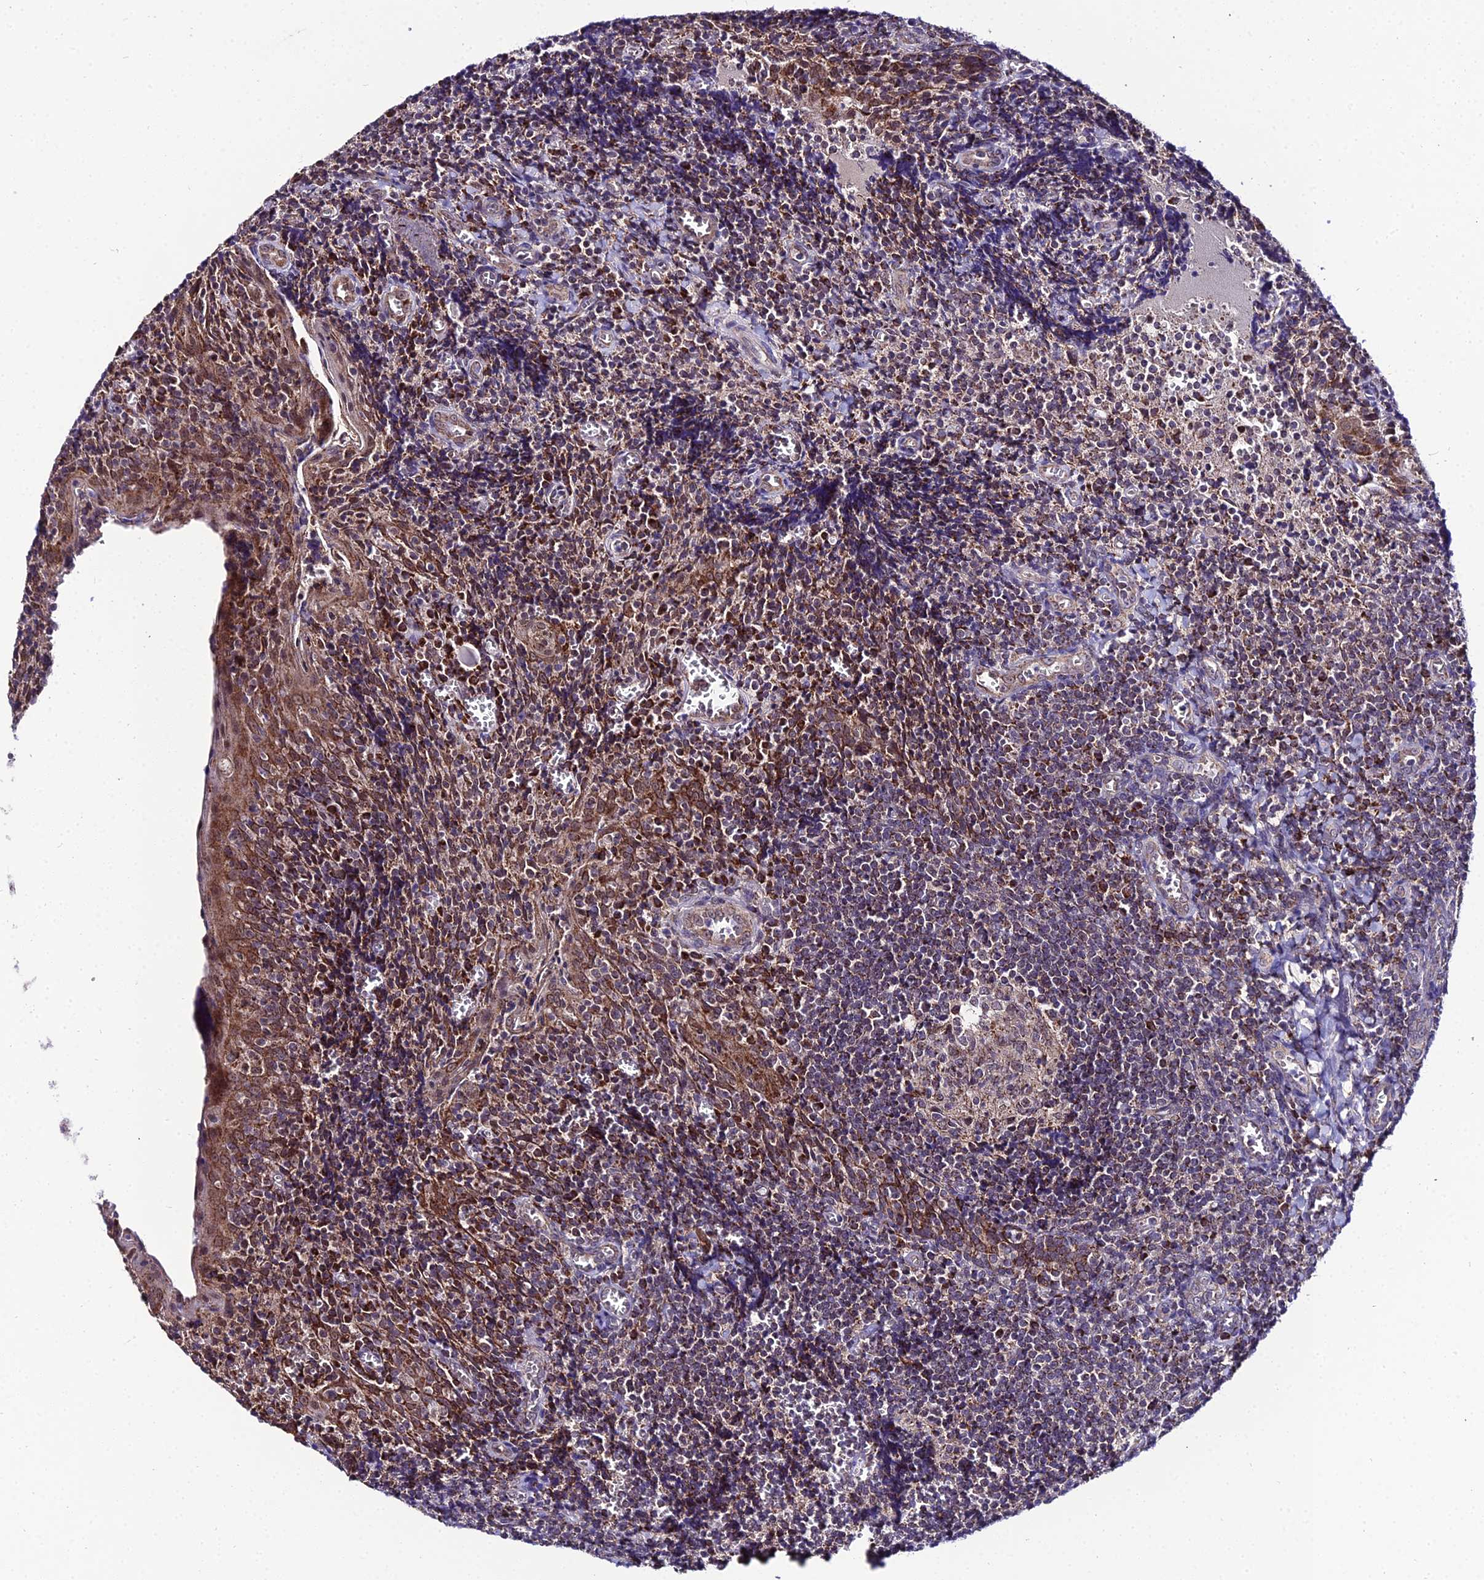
{"staining": {"intensity": "moderate", "quantity": "25%-75%", "location": "cytoplasmic/membranous"}, "tissue": "tonsil", "cell_type": "Germinal center cells", "image_type": "normal", "snomed": [{"axis": "morphology", "description": "Normal tissue, NOS"}, {"axis": "topography", "description": "Tonsil"}], "caption": "This is an image of immunohistochemistry staining of unremarkable tonsil, which shows moderate staining in the cytoplasmic/membranous of germinal center cells.", "gene": "PSMD2", "patient": {"sex": "male", "age": 27}}